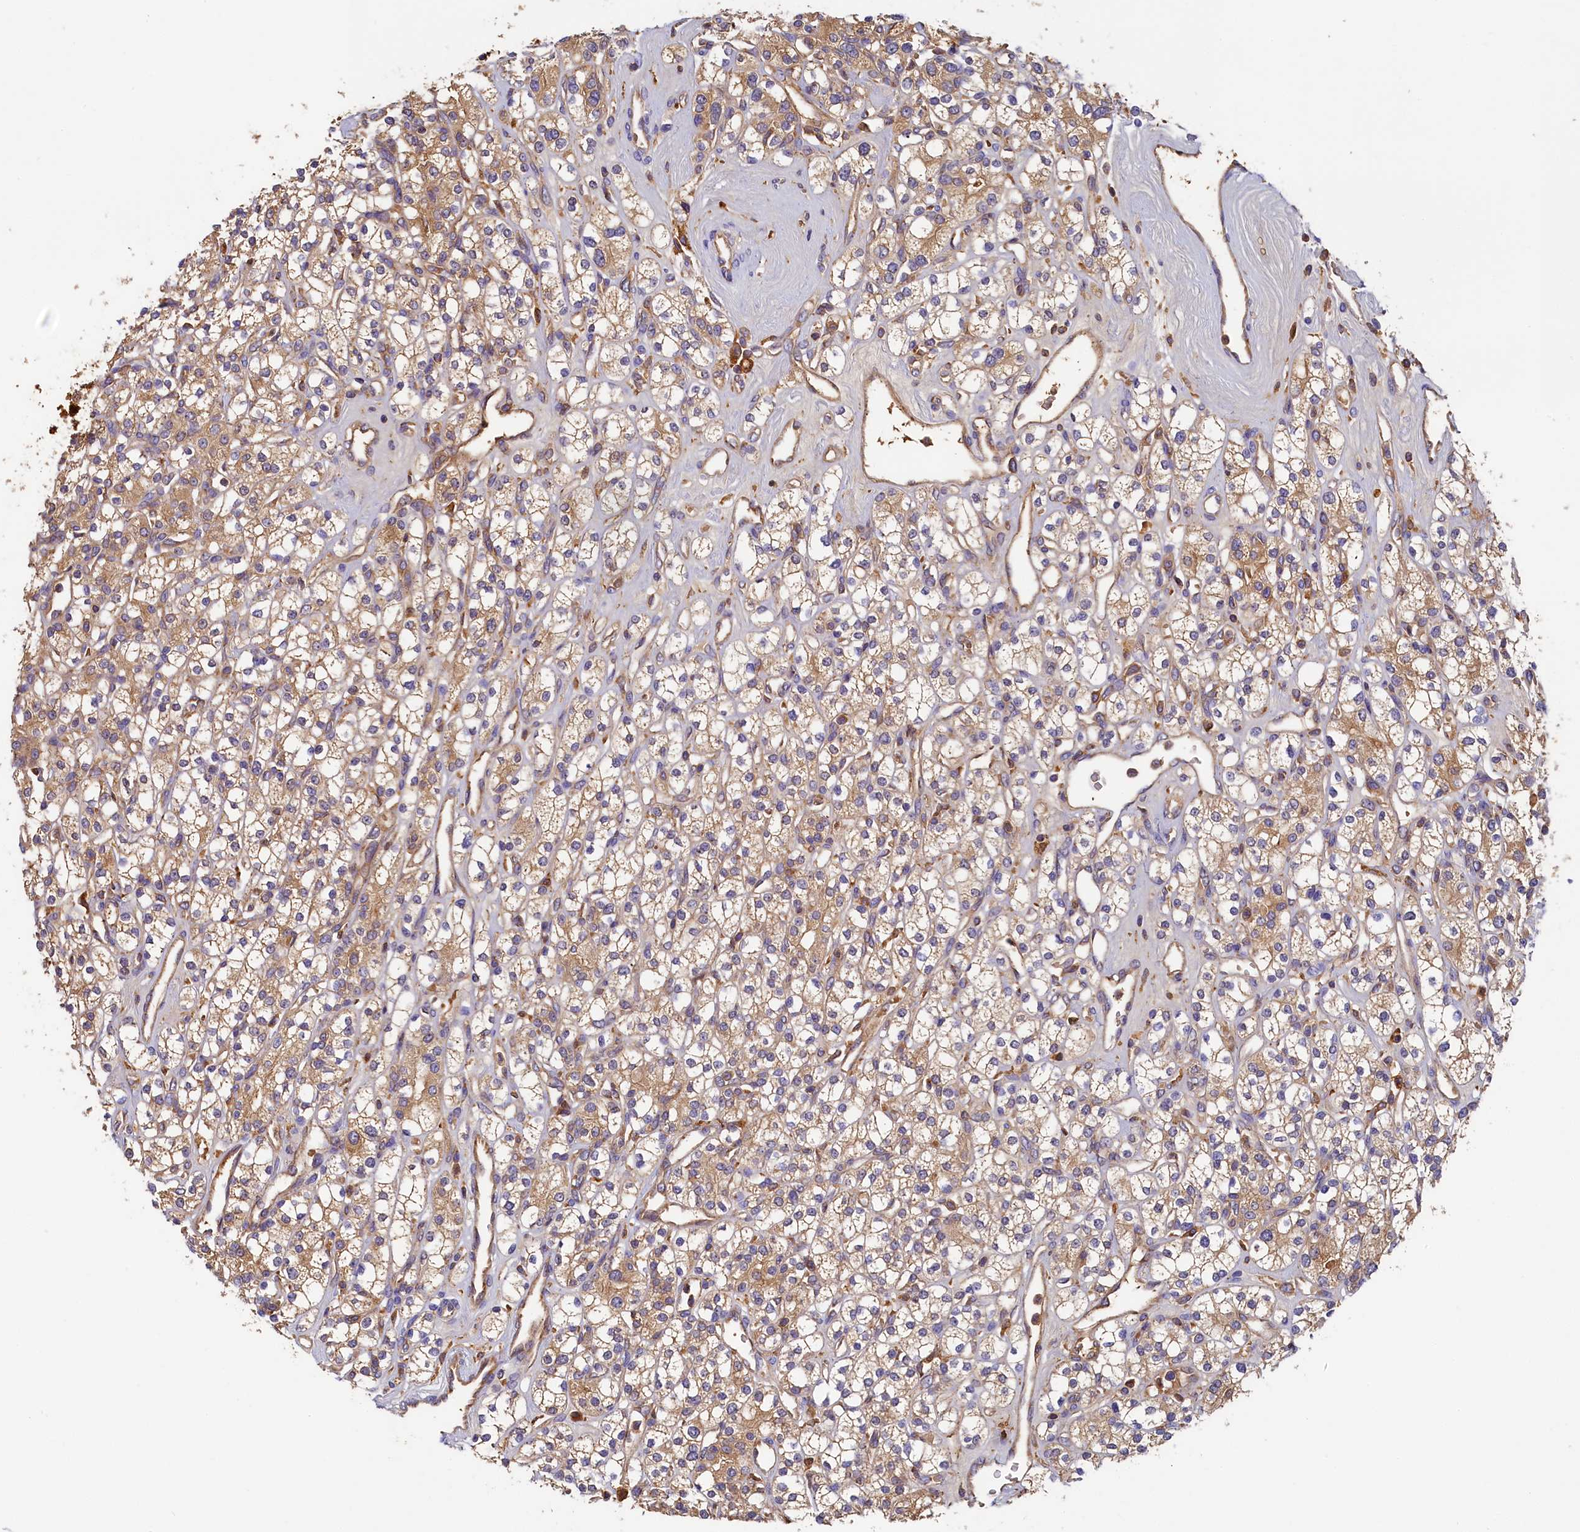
{"staining": {"intensity": "moderate", "quantity": ">75%", "location": "cytoplasmic/membranous"}, "tissue": "renal cancer", "cell_type": "Tumor cells", "image_type": "cancer", "snomed": [{"axis": "morphology", "description": "Adenocarcinoma, NOS"}, {"axis": "topography", "description": "Kidney"}], "caption": "Immunohistochemistry (IHC) of human adenocarcinoma (renal) displays medium levels of moderate cytoplasmic/membranous positivity in about >75% of tumor cells.", "gene": "SEC31B", "patient": {"sex": "male", "age": 77}}